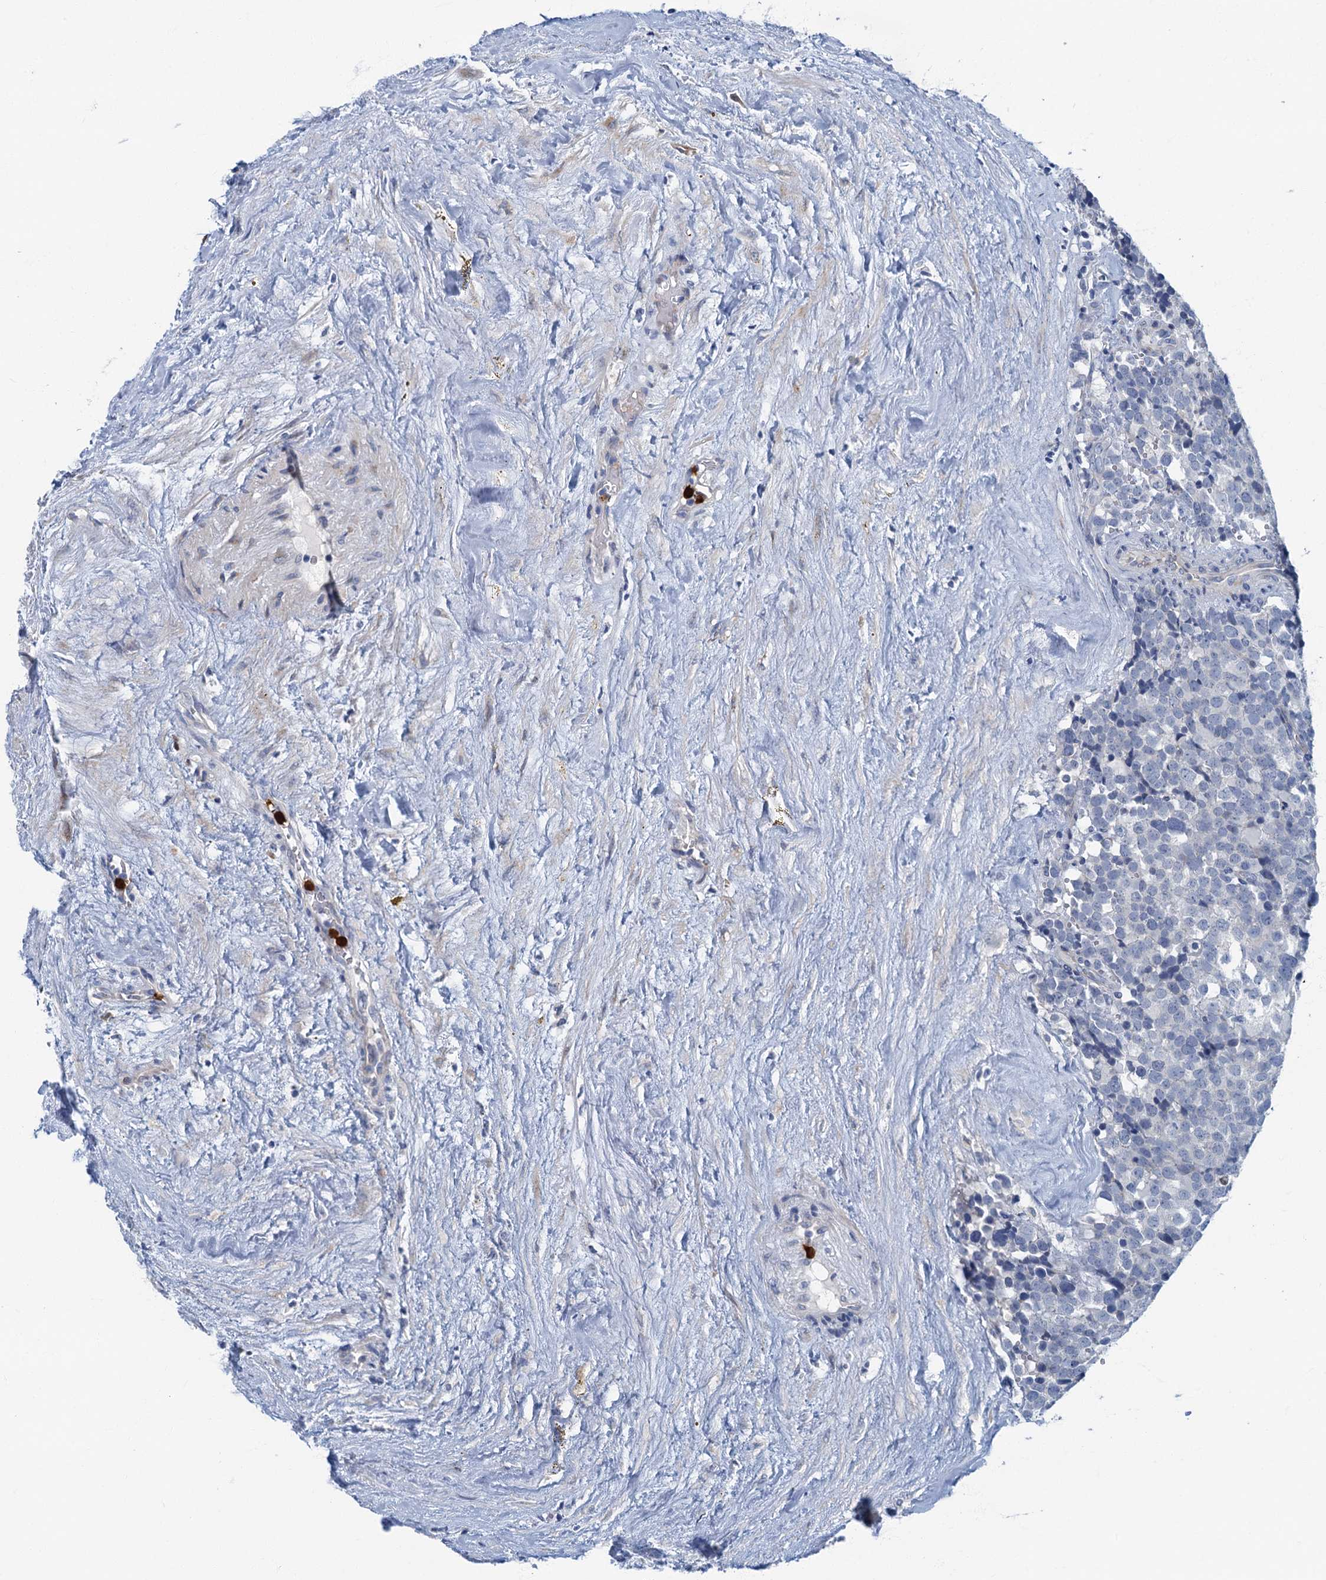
{"staining": {"intensity": "negative", "quantity": "none", "location": "none"}, "tissue": "testis cancer", "cell_type": "Tumor cells", "image_type": "cancer", "snomed": [{"axis": "morphology", "description": "Seminoma, NOS"}, {"axis": "topography", "description": "Testis"}], "caption": "A photomicrograph of testis cancer (seminoma) stained for a protein exhibits no brown staining in tumor cells. (Brightfield microscopy of DAB immunohistochemistry at high magnification).", "gene": "ANKDD1A", "patient": {"sex": "male", "age": 71}}